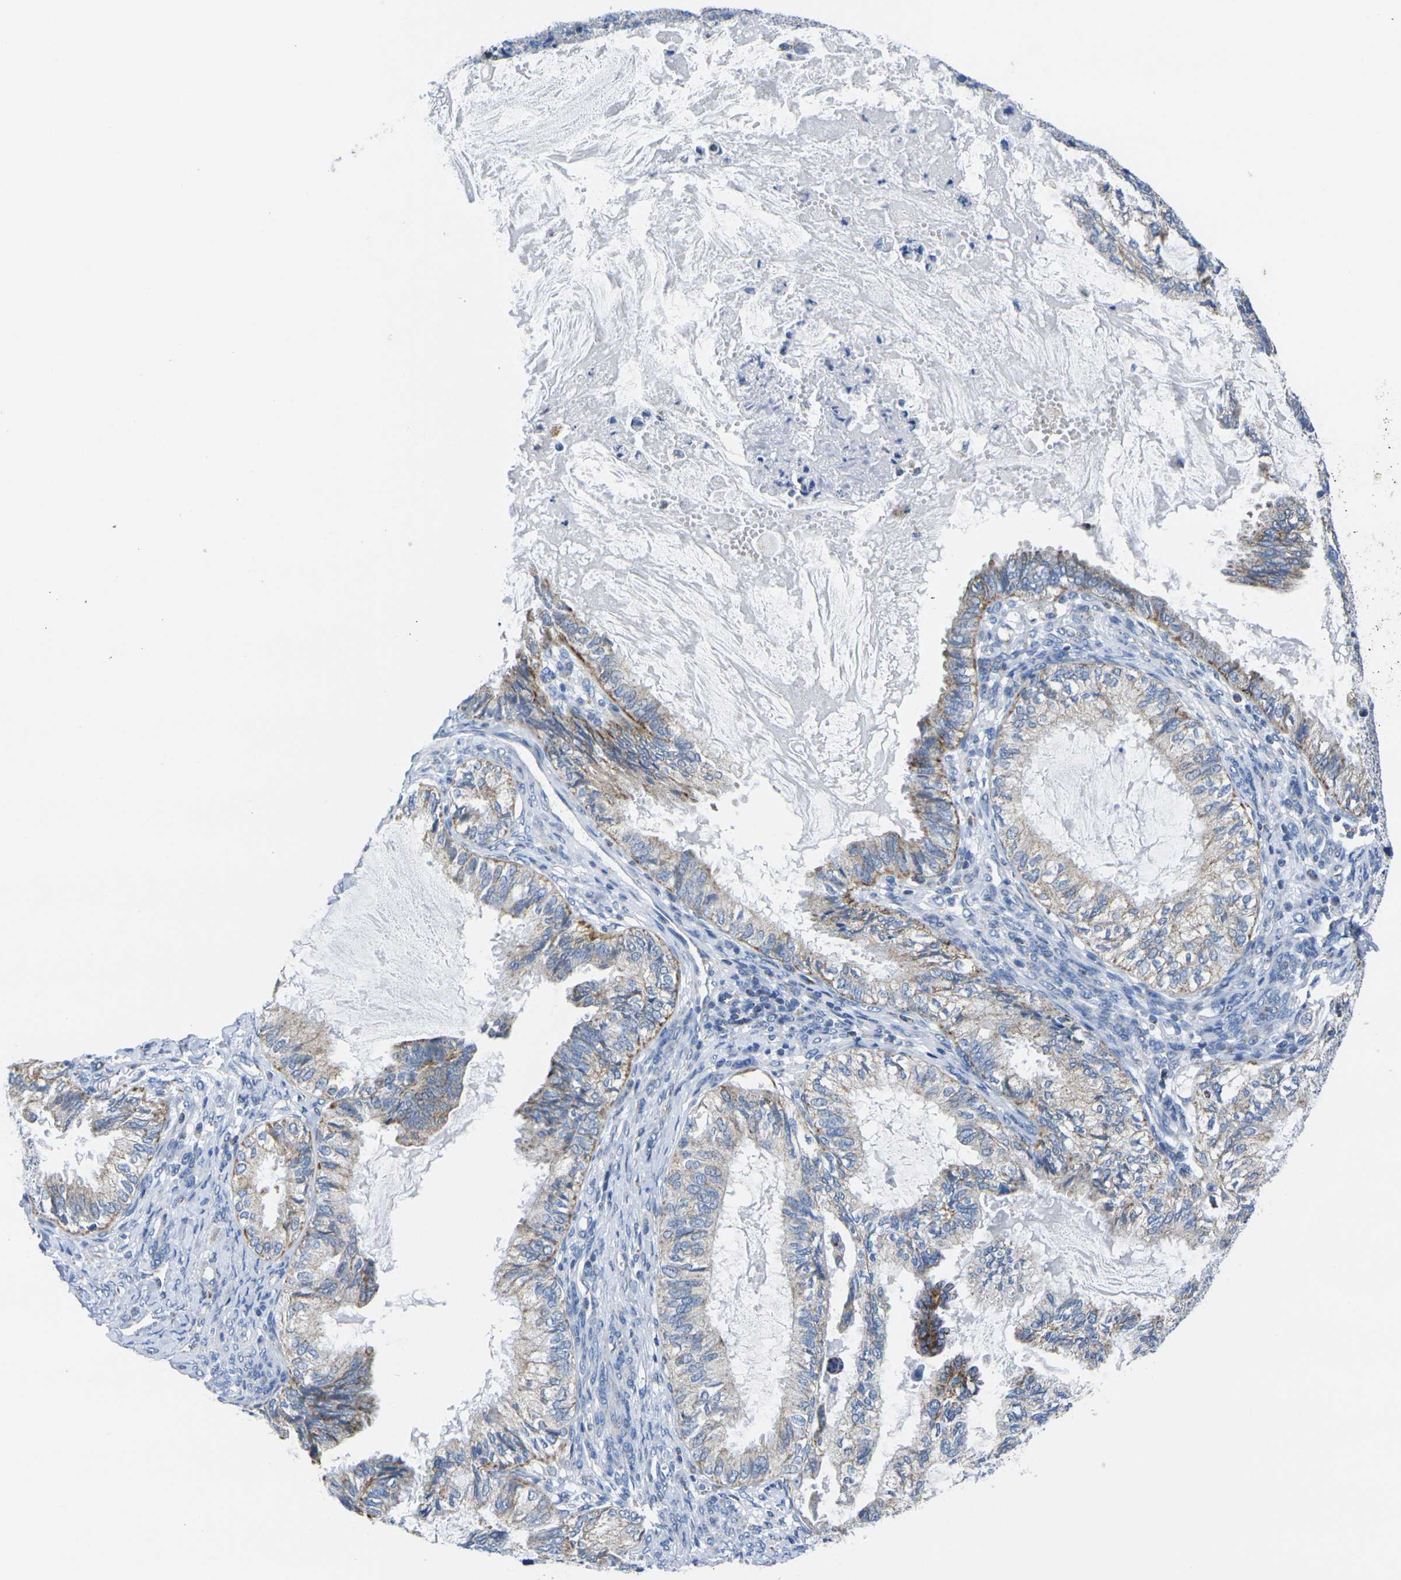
{"staining": {"intensity": "moderate", "quantity": "25%-75%", "location": "cytoplasmic/membranous"}, "tissue": "cervical cancer", "cell_type": "Tumor cells", "image_type": "cancer", "snomed": [{"axis": "morphology", "description": "Normal tissue, NOS"}, {"axis": "morphology", "description": "Adenocarcinoma, NOS"}, {"axis": "topography", "description": "Cervix"}, {"axis": "topography", "description": "Endometrium"}], "caption": "High-magnification brightfield microscopy of adenocarcinoma (cervical) stained with DAB (brown) and counterstained with hematoxylin (blue). tumor cells exhibit moderate cytoplasmic/membranous expression is seen in about25%-75% of cells.", "gene": "TMEM204", "patient": {"sex": "female", "age": 86}}